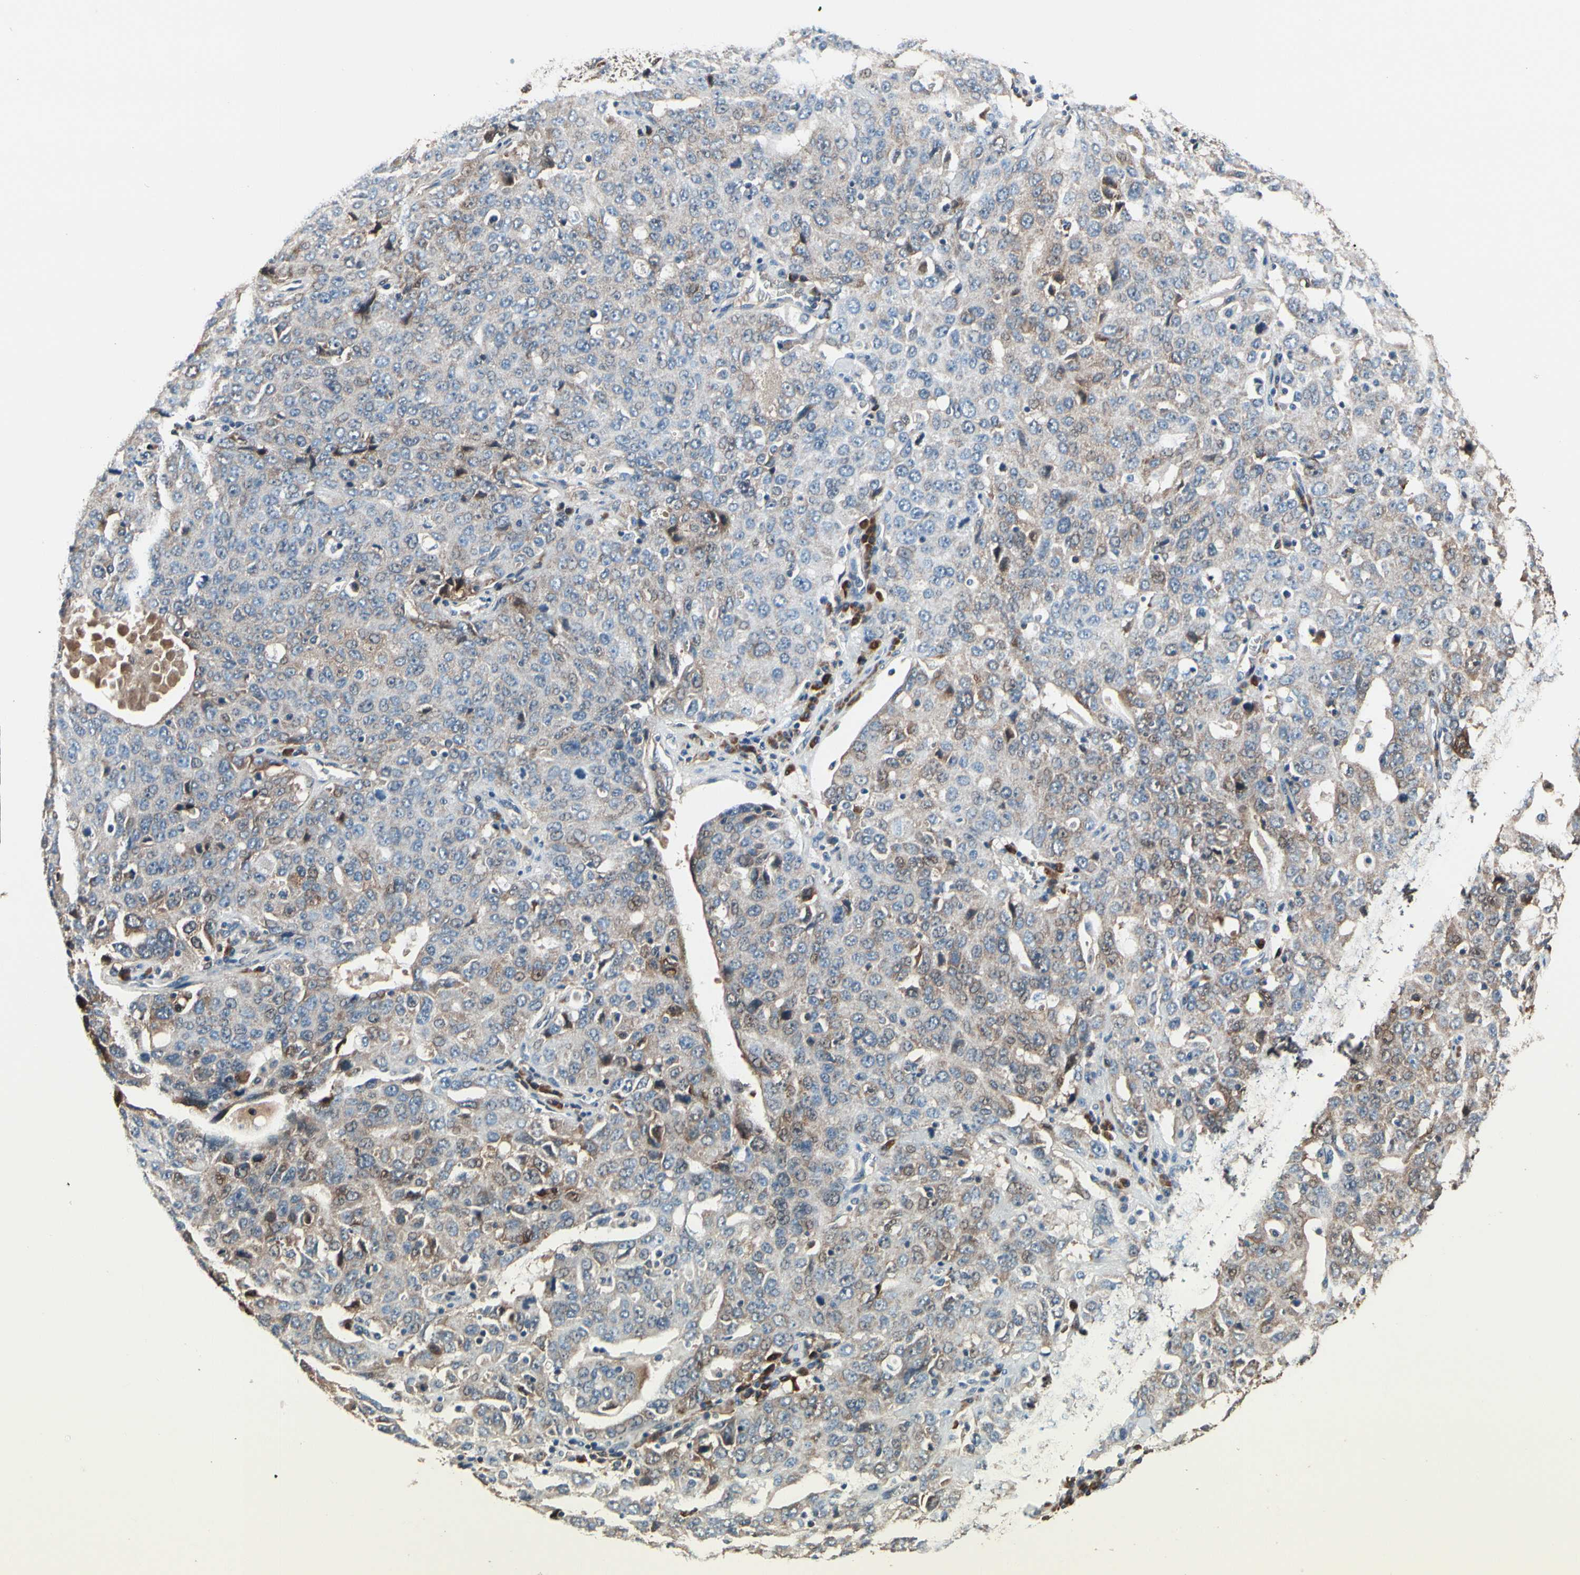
{"staining": {"intensity": "weak", "quantity": "25%-75%", "location": "cytoplasmic/membranous"}, "tissue": "ovarian cancer", "cell_type": "Tumor cells", "image_type": "cancer", "snomed": [{"axis": "morphology", "description": "Carcinoma, endometroid"}, {"axis": "topography", "description": "Ovary"}], "caption": "Tumor cells demonstrate weak cytoplasmic/membranous expression in approximately 25%-75% of cells in endometroid carcinoma (ovarian).", "gene": "PRDX2", "patient": {"sex": "female", "age": 62}}